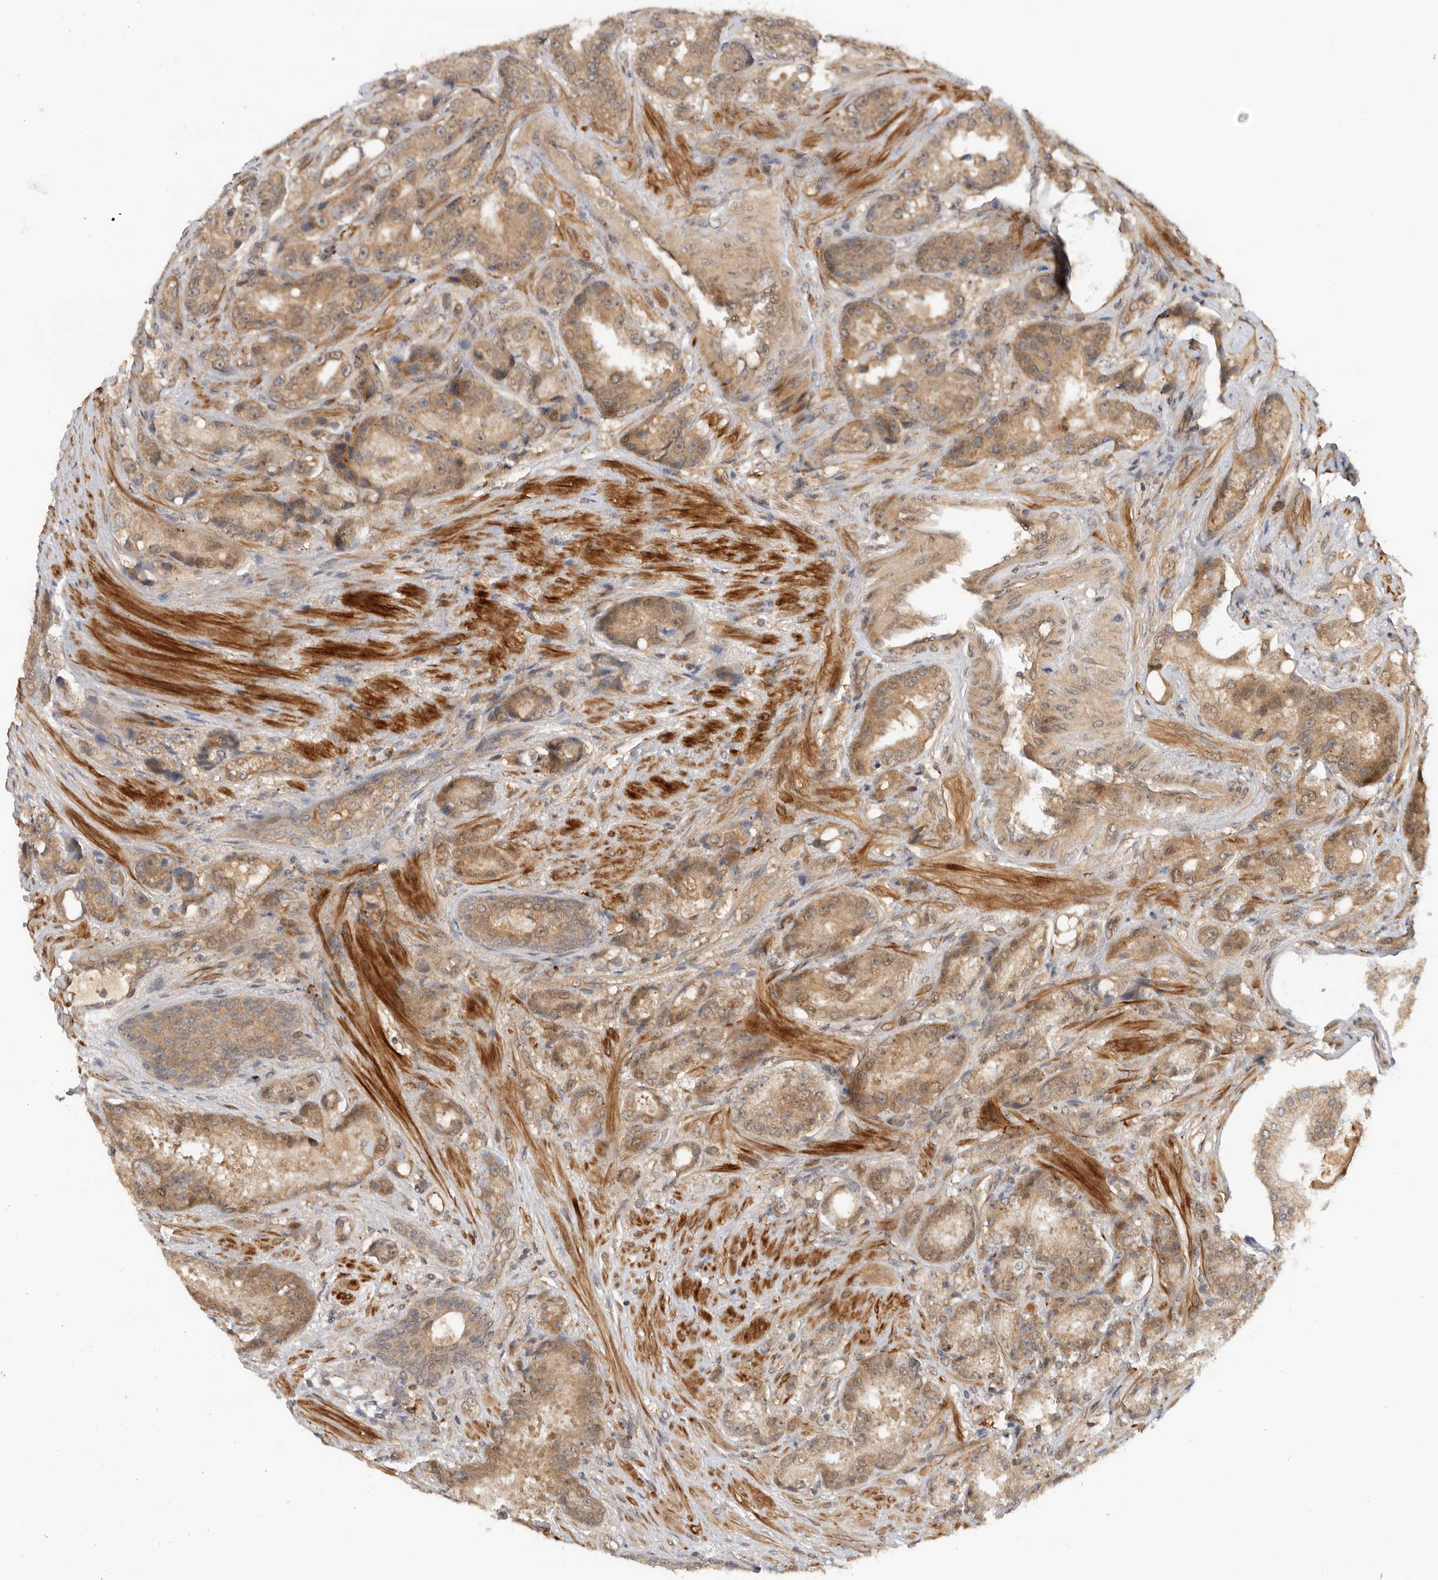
{"staining": {"intensity": "moderate", "quantity": ">75%", "location": "cytoplasmic/membranous"}, "tissue": "prostate cancer", "cell_type": "Tumor cells", "image_type": "cancer", "snomed": [{"axis": "morphology", "description": "Adenocarcinoma, High grade"}, {"axis": "topography", "description": "Prostate"}], "caption": "Immunohistochemistry histopathology image of prostate adenocarcinoma (high-grade) stained for a protein (brown), which reveals medium levels of moderate cytoplasmic/membranous staining in about >75% of tumor cells.", "gene": "DCAF8", "patient": {"sex": "male", "age": 60}}